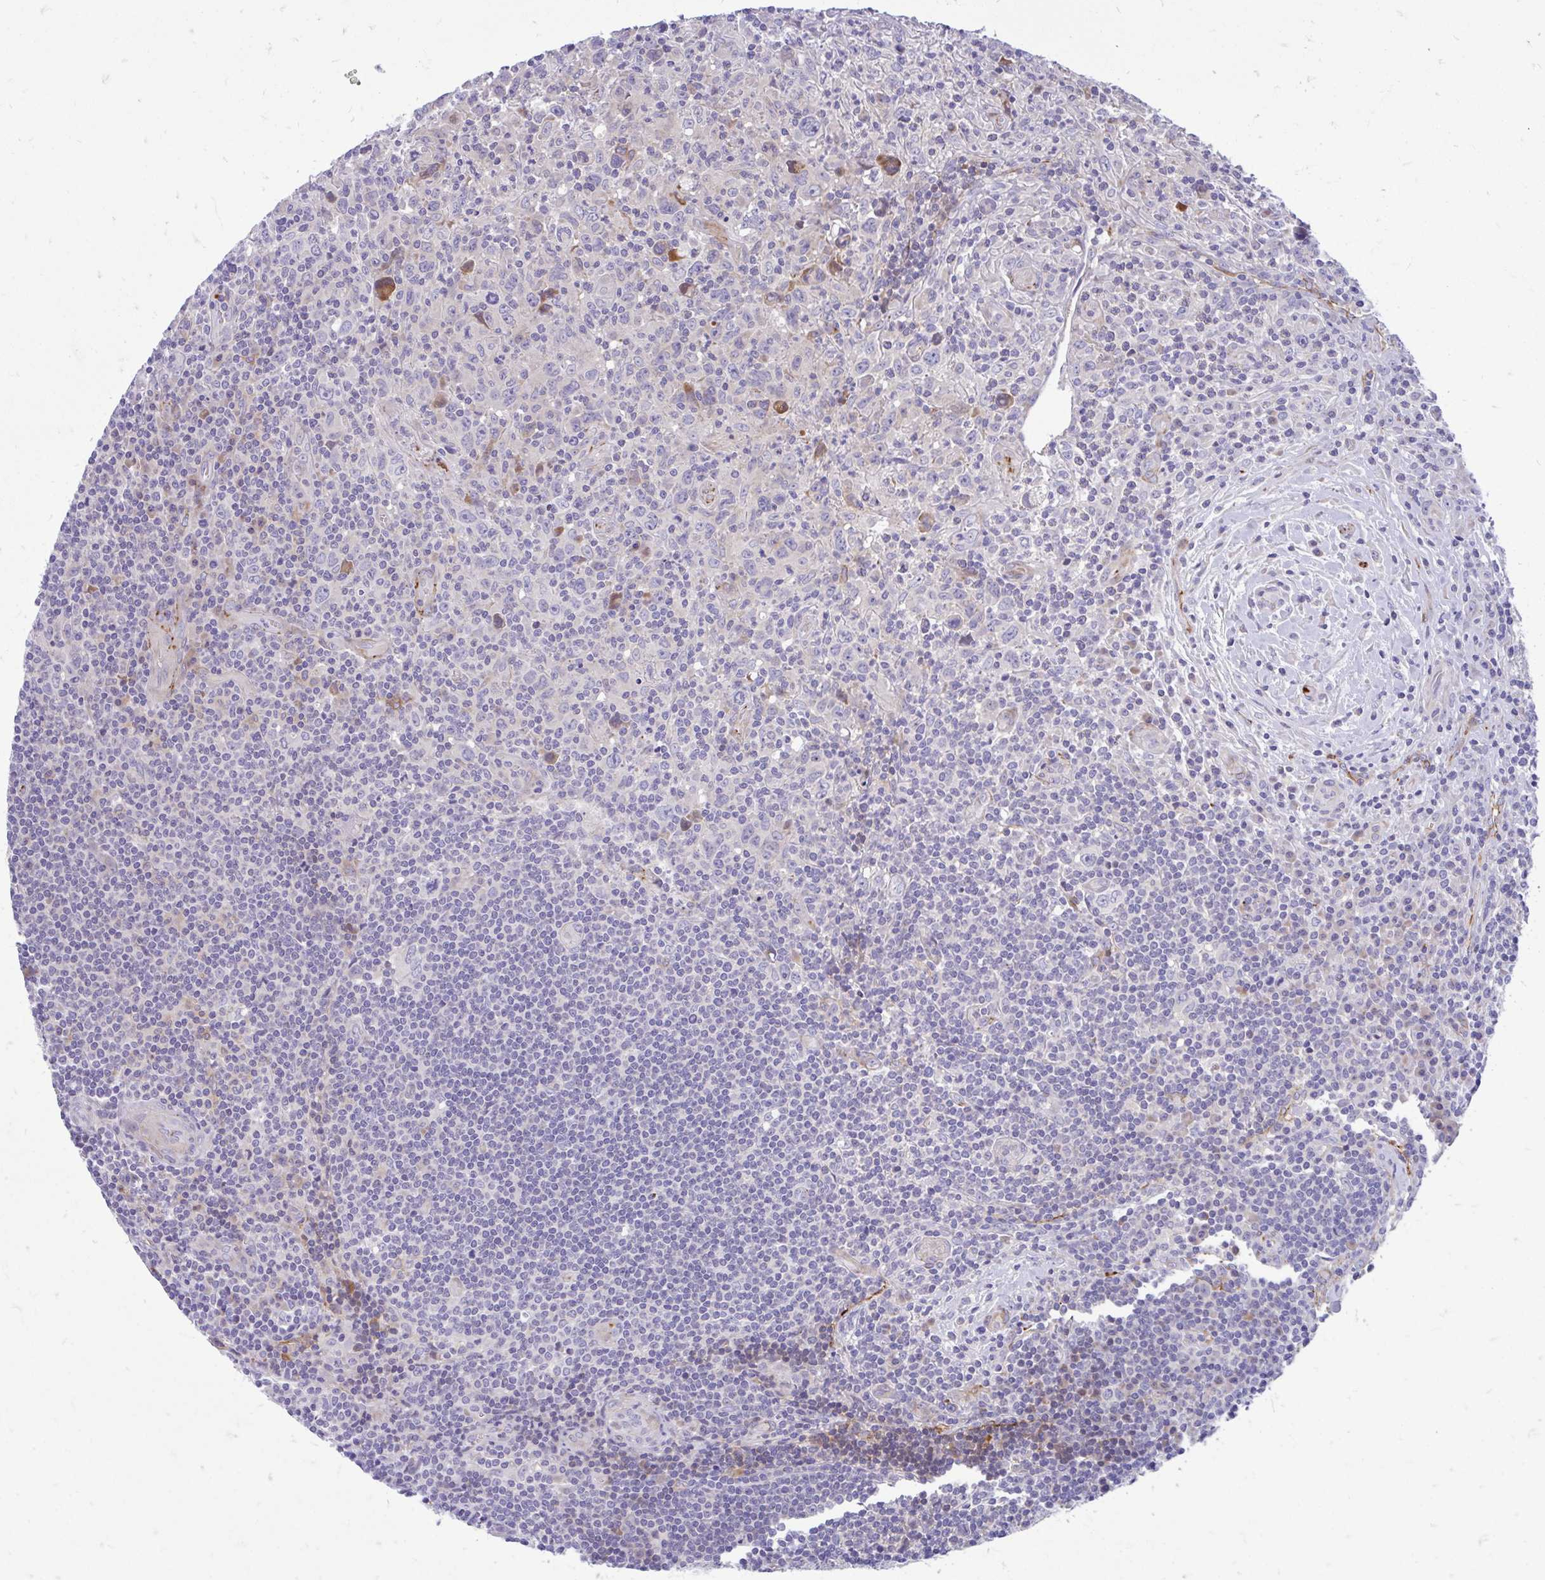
{"staining": {"intensity": "negative", "quantity": "none", "location": "none"}, "tissue": "lymphoma", "cell_type": "Tumor cells", "image_type": "cancer", "snomed": [{"axis": "morphology", "description": "Hodgkin's disease, NOS"}, {"axis": "topography", "description": "Lymph node"}], "caption": "The micrograph displays no staining of tumor cells in lymphoma.", "gene": "ESPNL", "patient": {"sex": "female", "age": 18}}